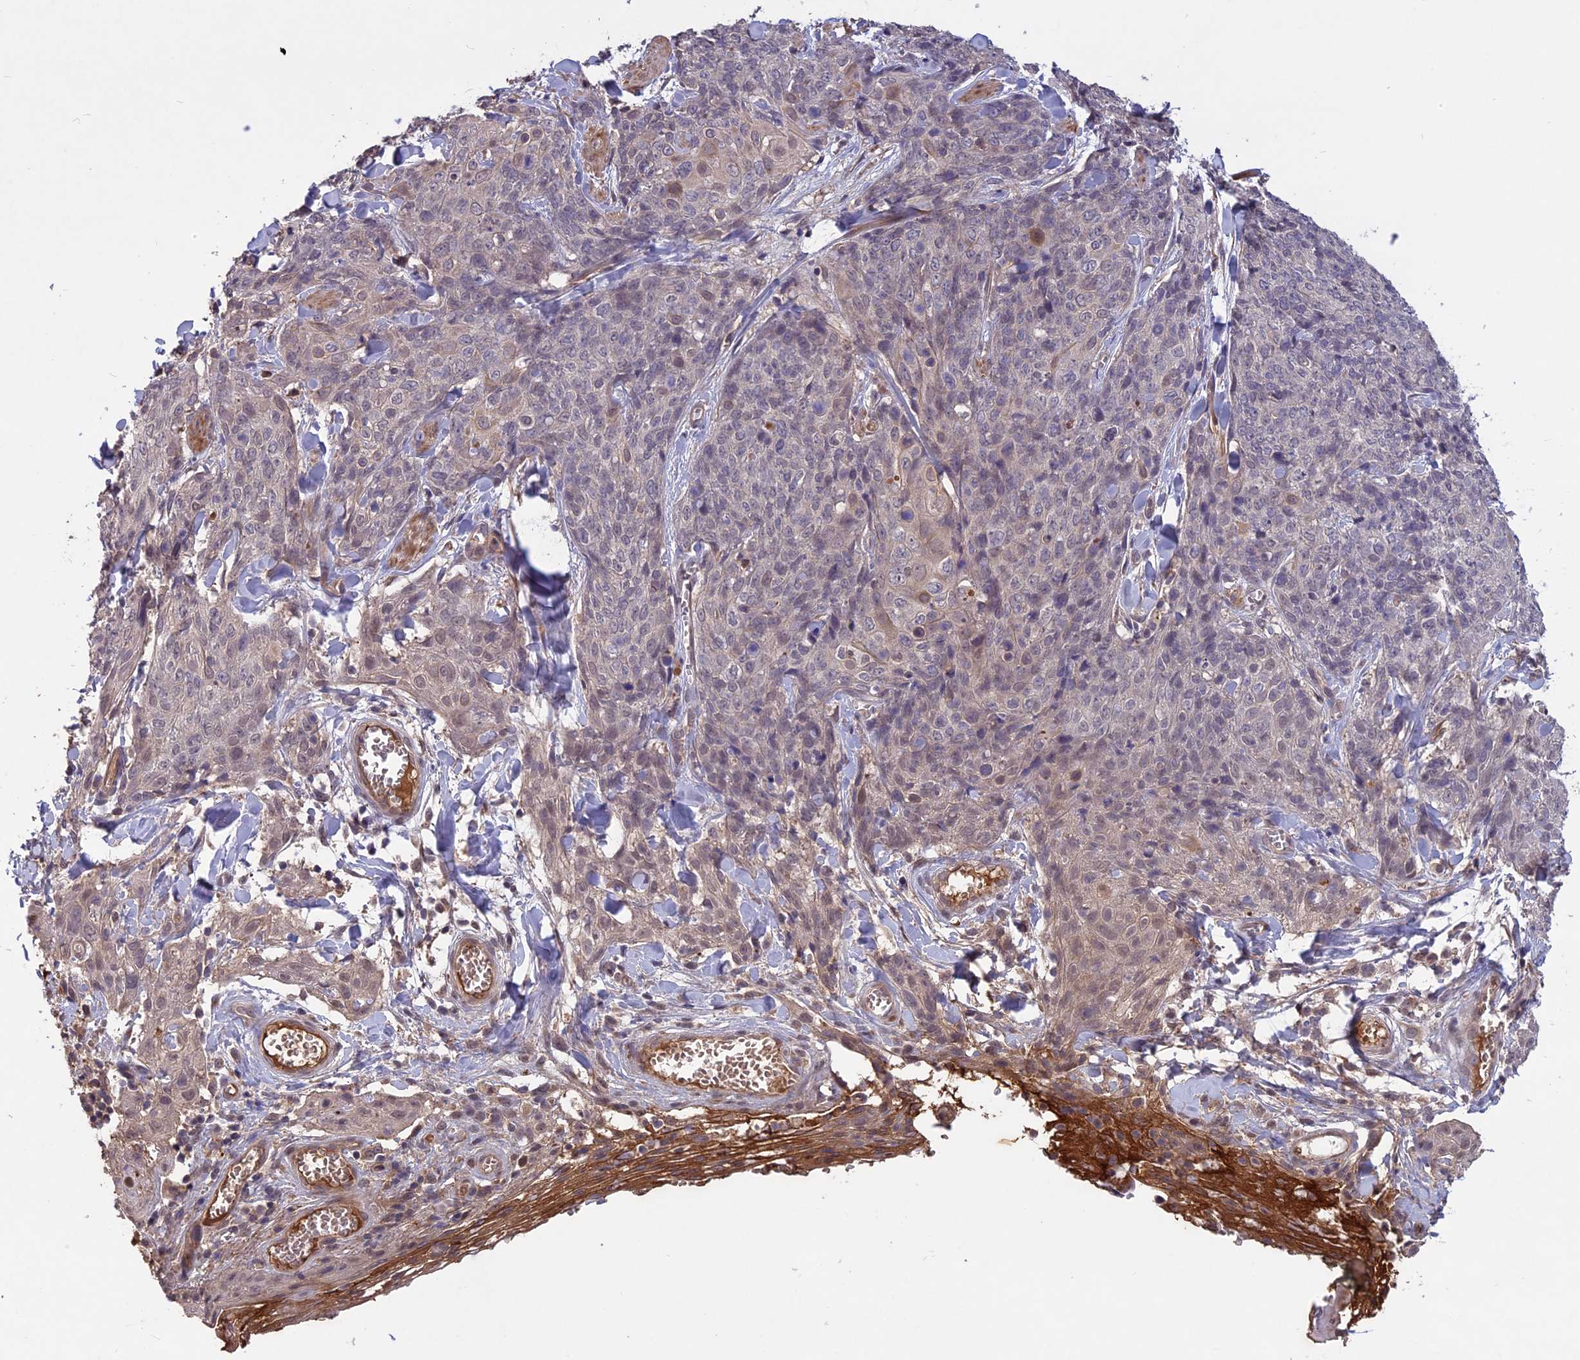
{"staining": {"intensity": "negative", "quantity": "none", "location": "none"}, "tissue": "skin cancer", "cell_type": "Tumor cells", "image_type": "cancer", "snomed": [{"axis": "morphology", "description": "Squamous cell carcinoma, NOS"}, {"axis": "topography", "description": "Skin"}, {"axis": "topography", "description": "Vulva"}], "caption": "Skin cancer (squamous cell carcinoma) was stained to show a protein in brown. There is no significant positivity in tumor cells.", "gene": "ADO", "patient": {"sex": "female", "age": 85}}